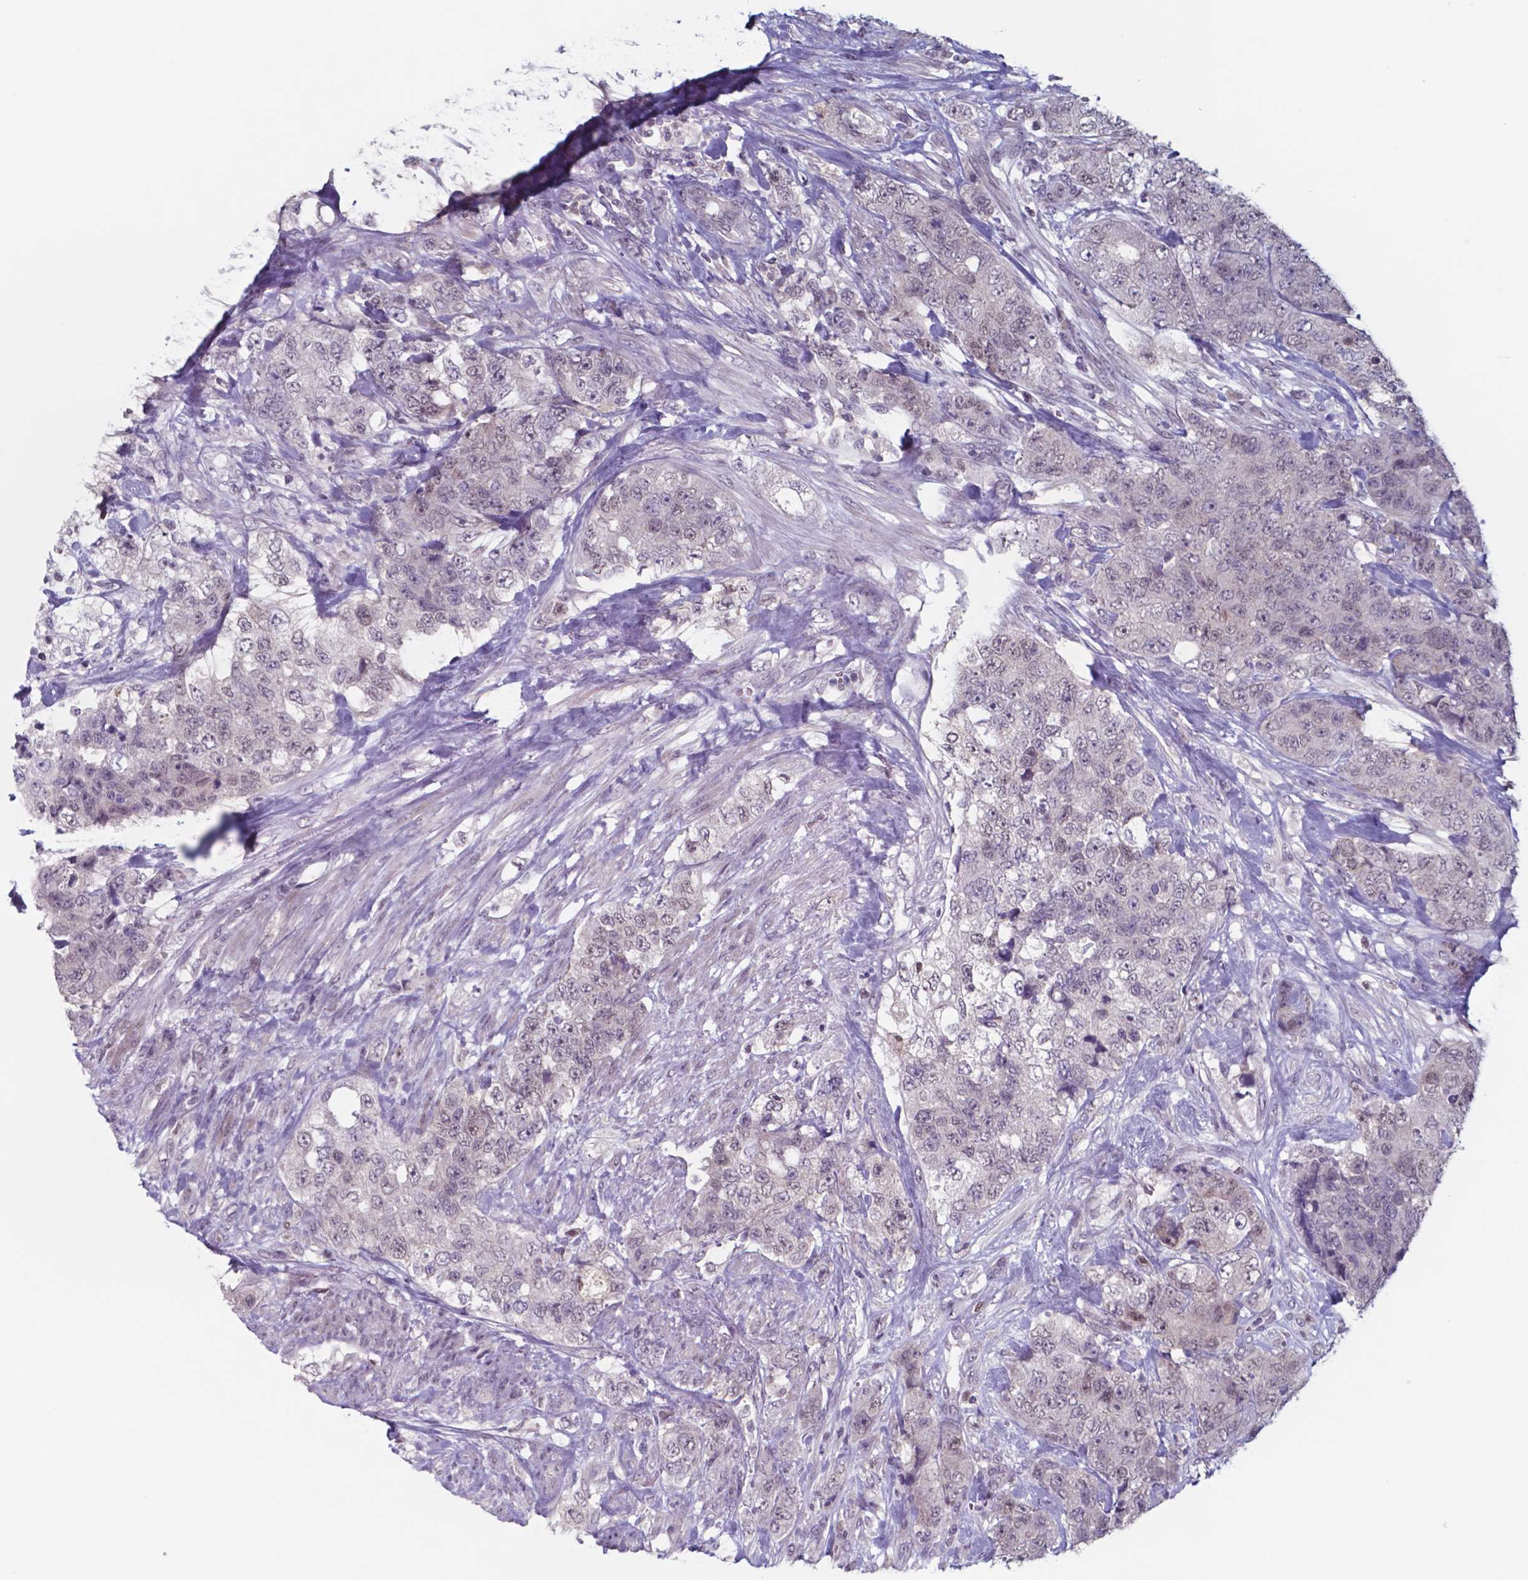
{"staining": {"intensity": "weak", "quantity": "<25%", "location": "nuclear"}, "tissue": "urothelial cancer", "cell_type": "Tumor cells", "image_type": "cancer", "snomed": [{"axis": "morphology", "description": "Urothelial carcinoma, High grade"}, {"axis": "topography", "description": "Urinary bladder"}], "caption": "Protein analysis of urothelial cancer demonstrates no significant staining in tumor cells.", "gene": "TDP2", "patient": {"sex": "female", "age": 78}}